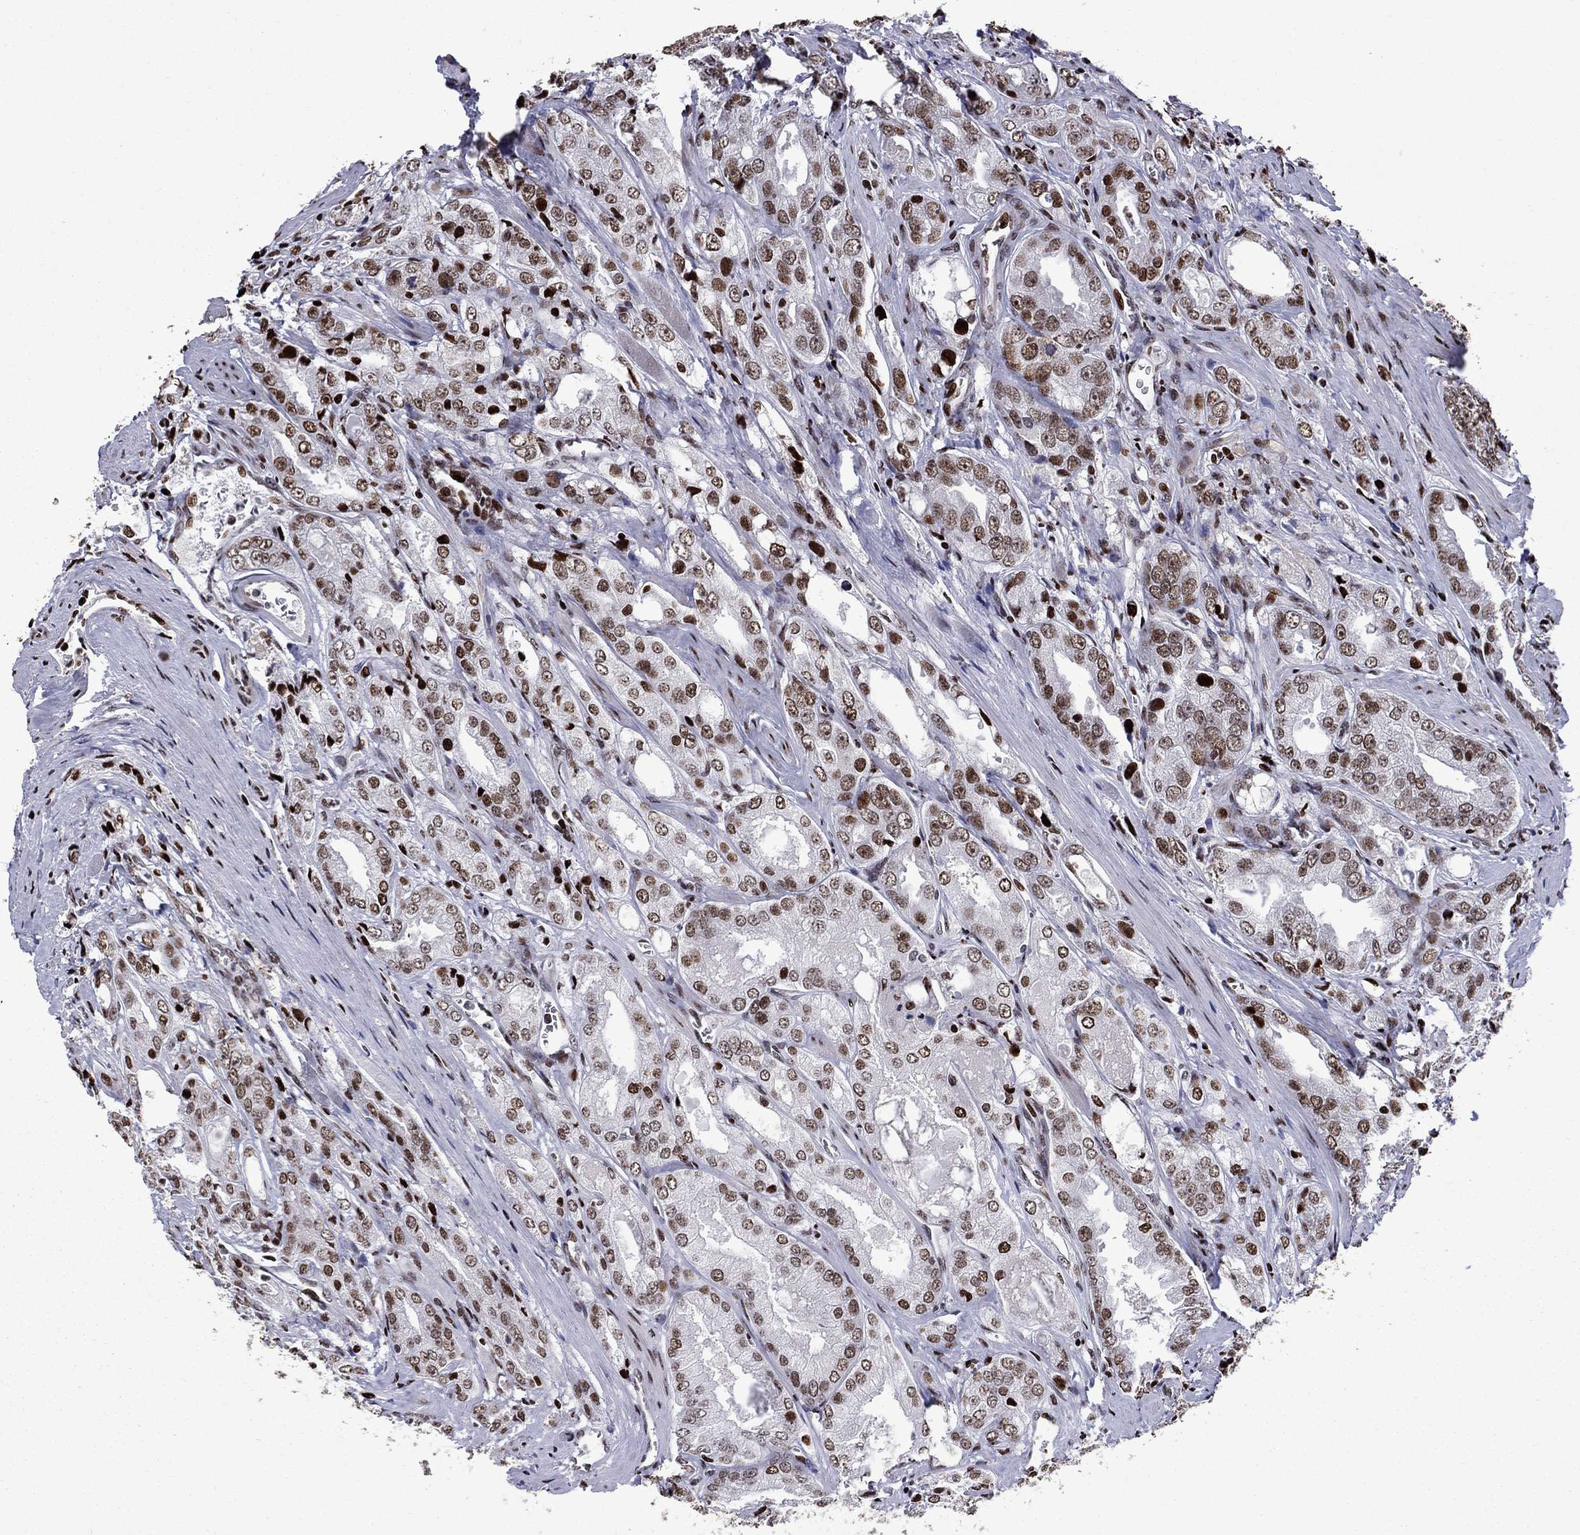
{"staining": {"intensity": "strong", "quantity": "25%-75%", "location": "nuclear"}, "tissue": "prostate cancer", "cell_type": "Tumor cells", "image_type": "cancer", "snomed": [{"axis": "morphology", "description": "Adenocarcinoma, NOS"}, {"axis": "morphology", "description": "Adenocarcinoma, High grade"}, {"axis": "topography", "description": "Prostate"}], "caption": "Protein staining of prostate cancer (high-grade adenocarcinoma) tissue shows strong nuclear staining in approximately 25%-75% of tumor cells. The staining was performed using DAB (3,3'-diaminobenzidine), with brown indicating positive protein expression. Nuclei are stained blue with hematoxylin.", "gene": "LIMK1", "patient": {"sex": "male", "age": 70}}